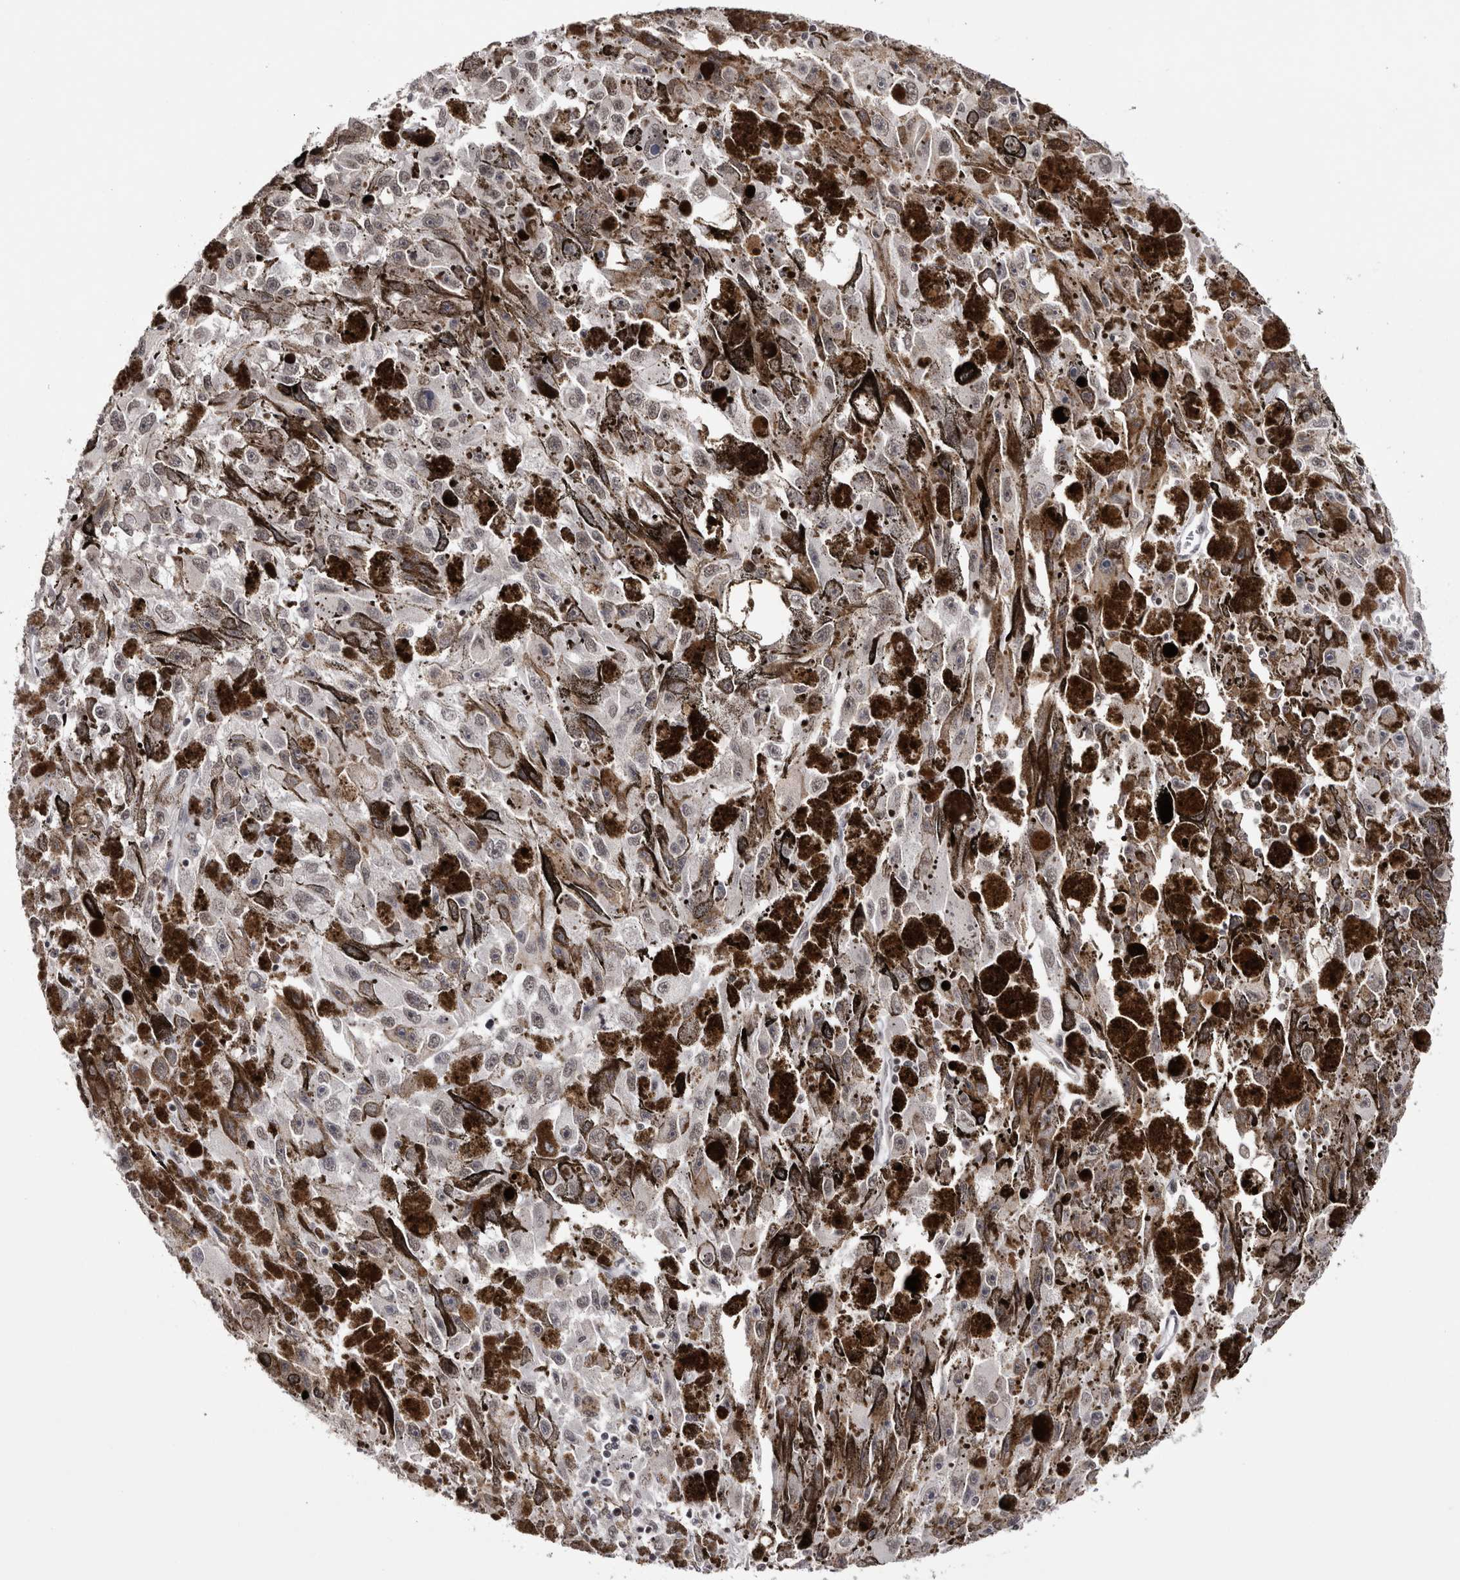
{"staining": {"intensity": "moderate", "quantity": "25%-75%", "location": "nuclear"}, "tissue": "melanoma", "cell_type": "Tumor cells", "image_type": "cancer", "snomed": [{"axis": "morphology", "description": "Malignant melanoma, NOS"}, {"axis": "topography", "description": "Skin"}], "caption": "IHC (DAB) staining of human malignant melanoma displays moderate nuclear protein staining in about 25%-75% of tumor cells.", "gene": "SMC1A", "patient": {"sex": "female", "age": 104}}